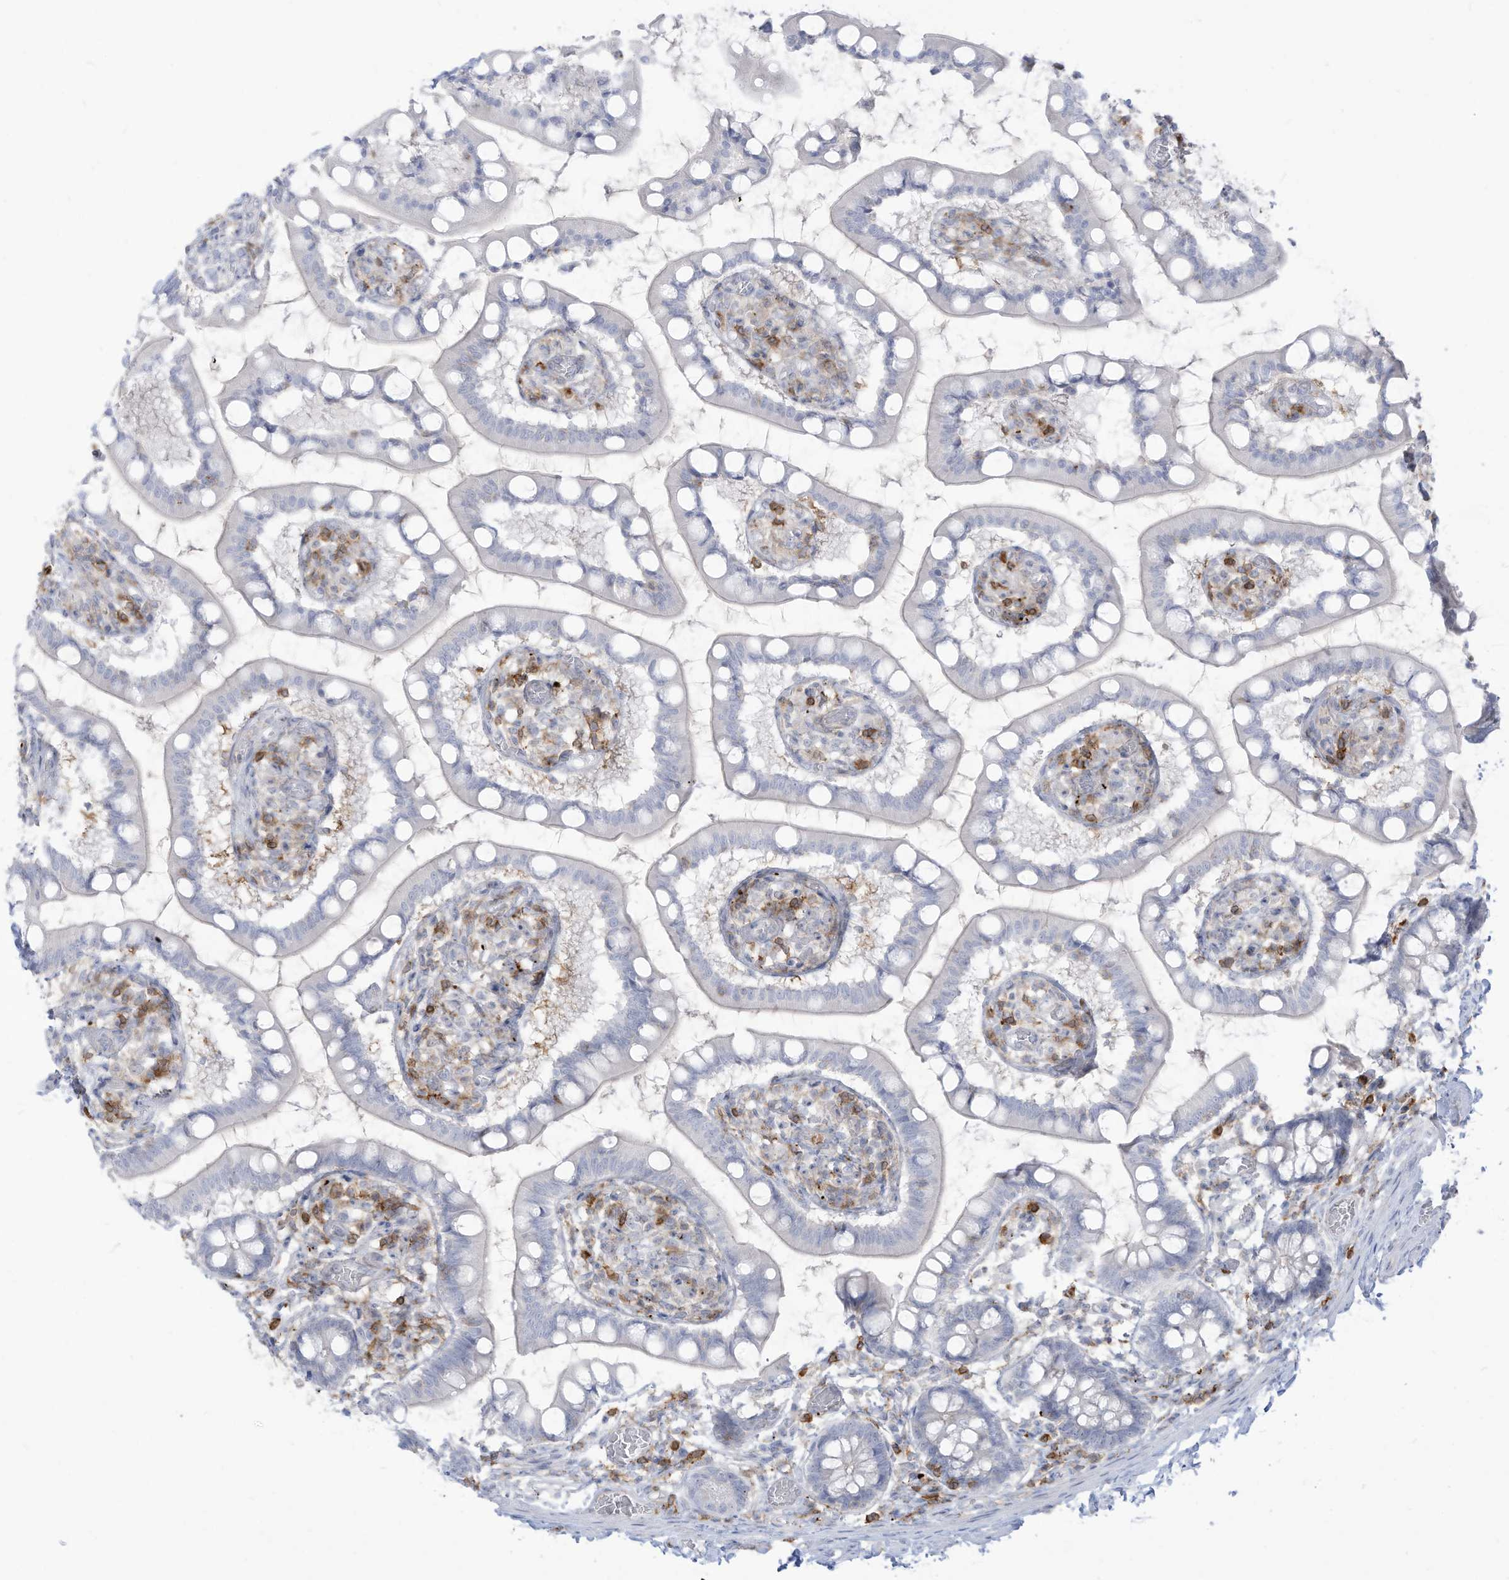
{"staining": {"intensity": "negative", "quantity": "none", "location": "none"}, "tissue": "small intestine", "cell_type": "Glandular cells", "image_type": "normal", "snomed": [{"axis": "morphology", "description": "Normal tissue, NOS"}, {"axis": "topography", "description": "Small intestine"}], "caption": "Protein analysis of unremarkable small intestine exhibits no significant positivity in glandular cells.", "gene": "NOTO", "patient": {"sex": "male", "age": 52}}